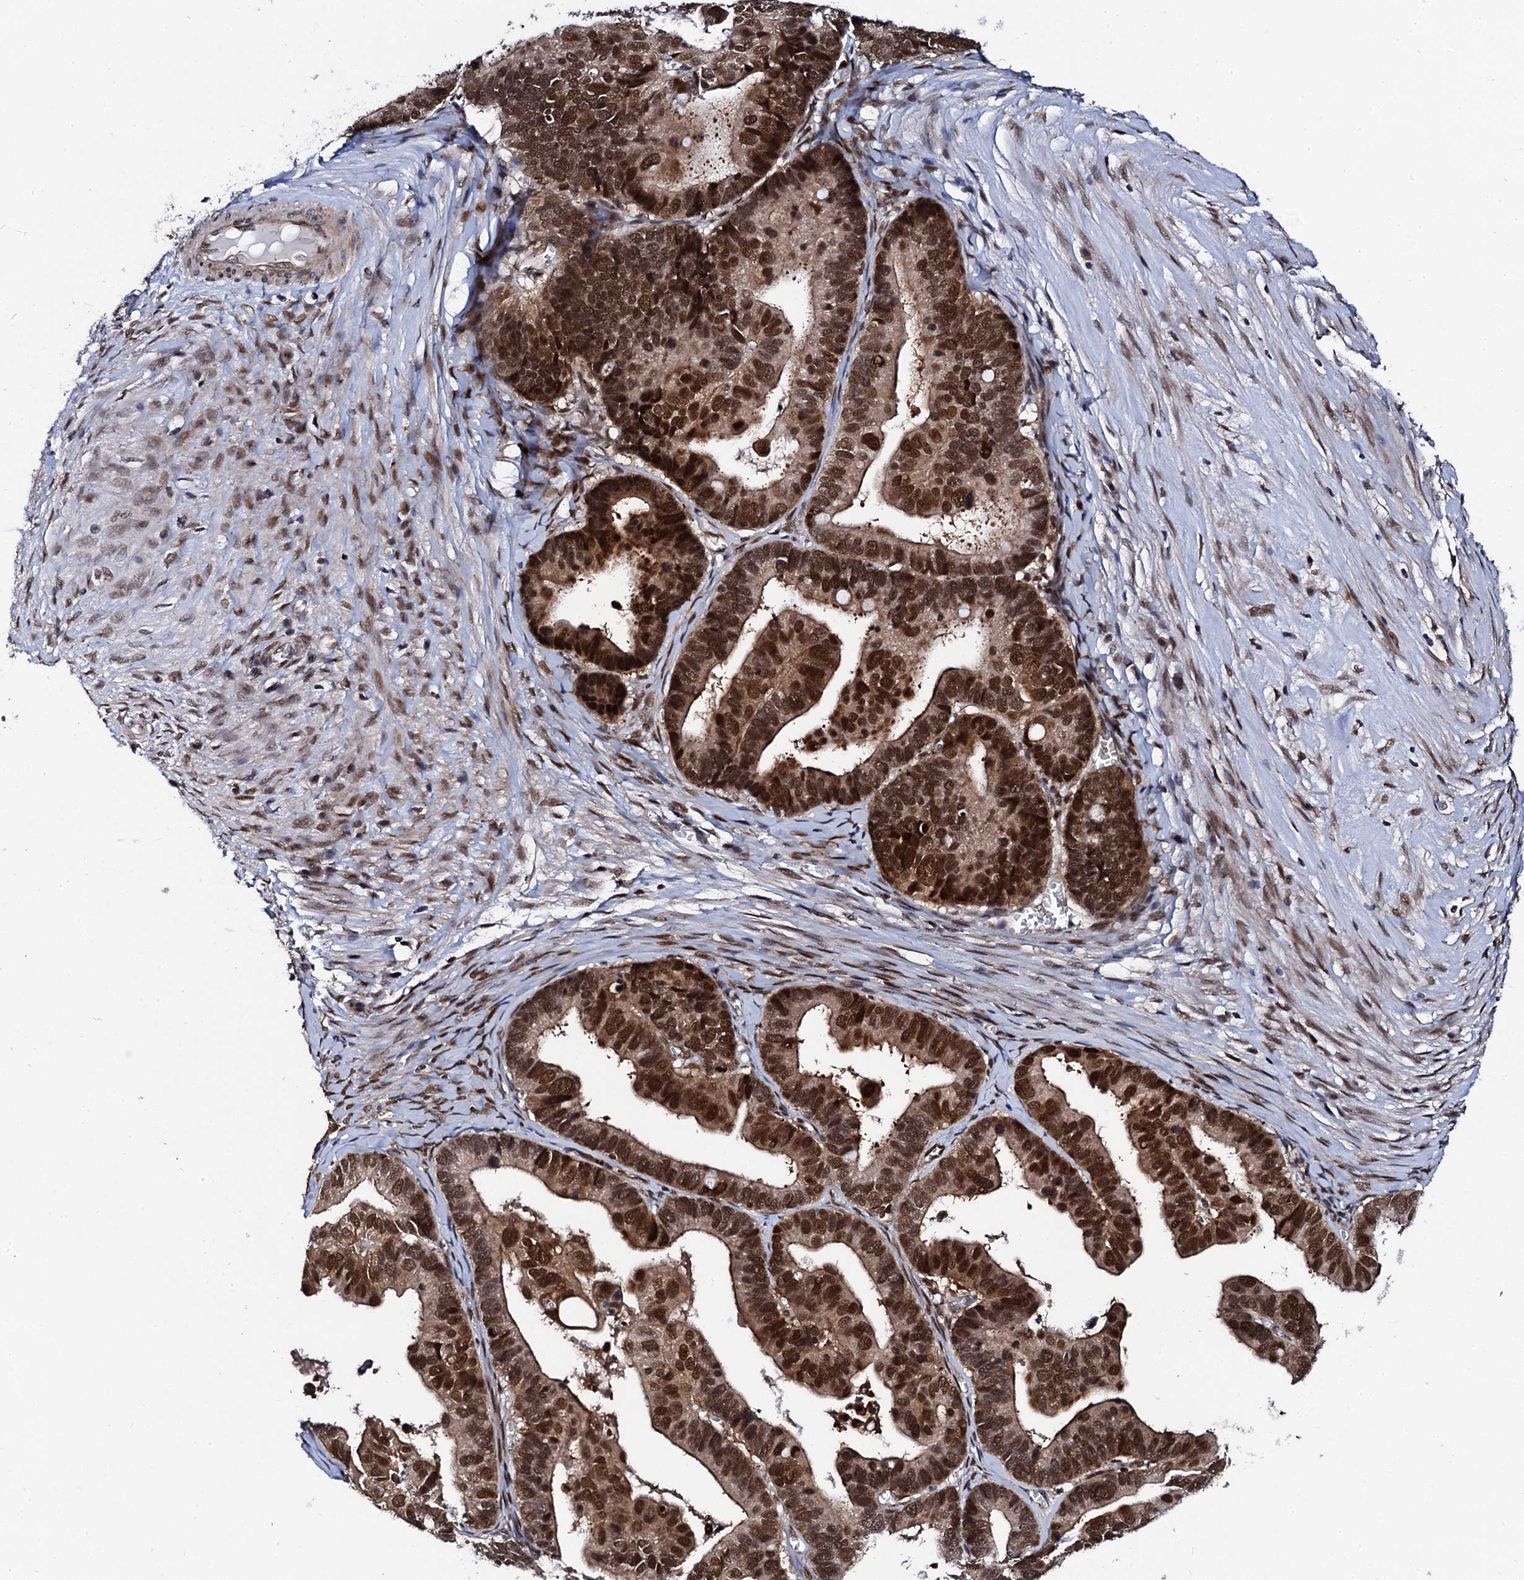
{"staining": {"intensity": "strong", "quantity": ">75%", "location": "cytoplasmic/membranous,nuclear"}, "tissue": "ovarian cancer", "cell_type": "Tumor cells", "image_type": "cancer", "snomed": [{"axis": "morphology", "description": "Cystadenocarcinoma, serous, NOS"}, {"axis": "topography", "description": "Ovary"}], "caption": "The photomicrograph exhibits immunohistochemical staining of ovarian cancer (serous cystadenocarcinoma). There is strong cytoplasmic/membranous and nuclear positivity is identified in about >75% of tumor cells. (DAB = brown stain, brightfield microscopy at high magnification).", "gene": "CSTF3", "patient": {"sex": "female", "age": 56}}